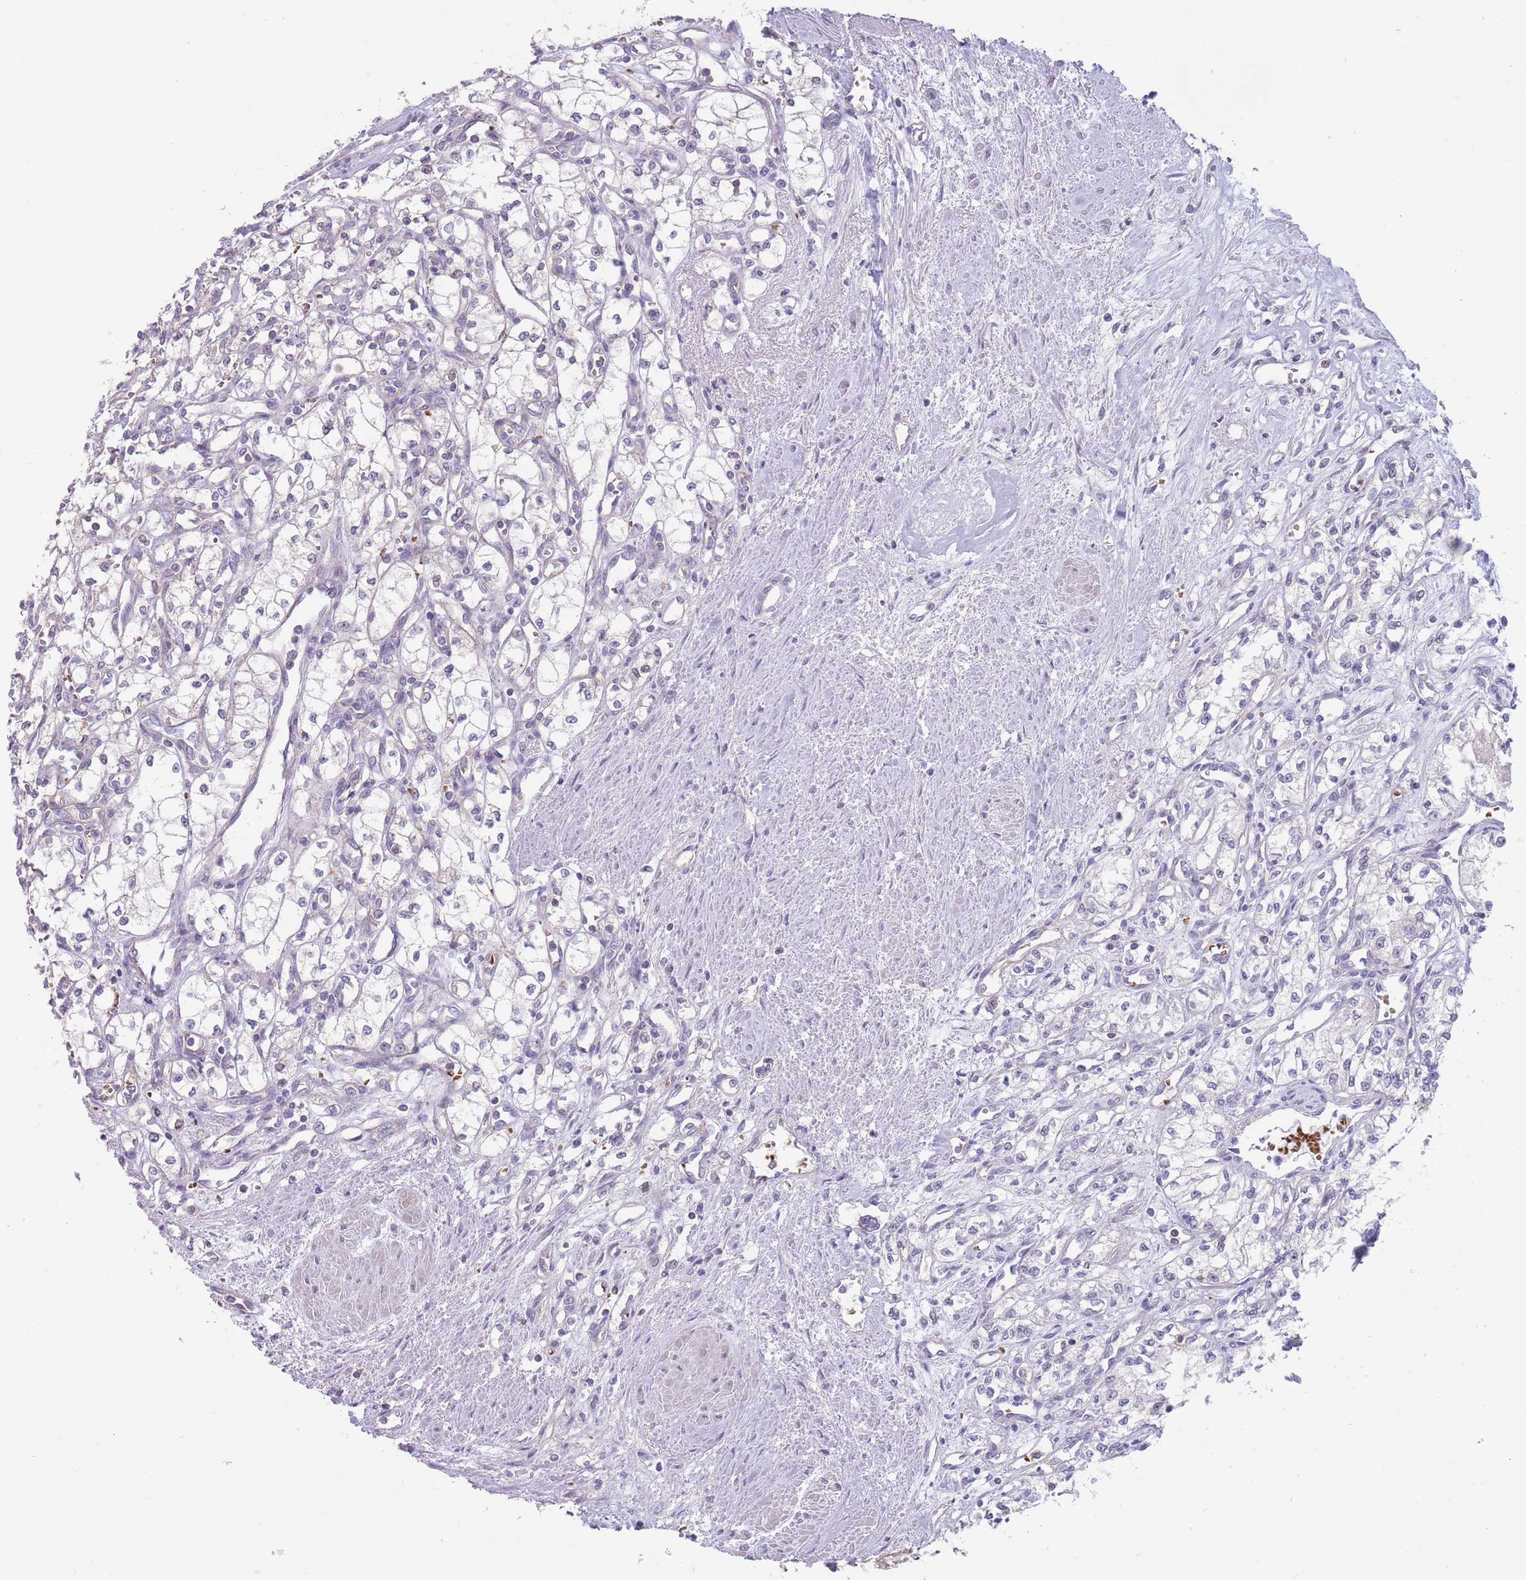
{"staining": {"intensity": "negative", "quantity": "none", "location": "none"}, "tissue": "renal cancer", "cell_type": "Tumor cells", "image_type": "cancer", "snomed": [{"axis": "morphology", "description": "Adenocarcinoma, NOS"}, {"axis": "topography", "description": "Kidney"}], "caption": "An IHC image of adenocarcinoma (renal) is shown. There is no staining in tumor cells of adenocarcinoma (renal). The staining is performed using DAB (3,3'-diaminobenzidine) brown chromogen with nuclei counter-stained in using hematoxylin.", "gene": "ZNF14", "patient": {"sex": "male", "age": 59}}